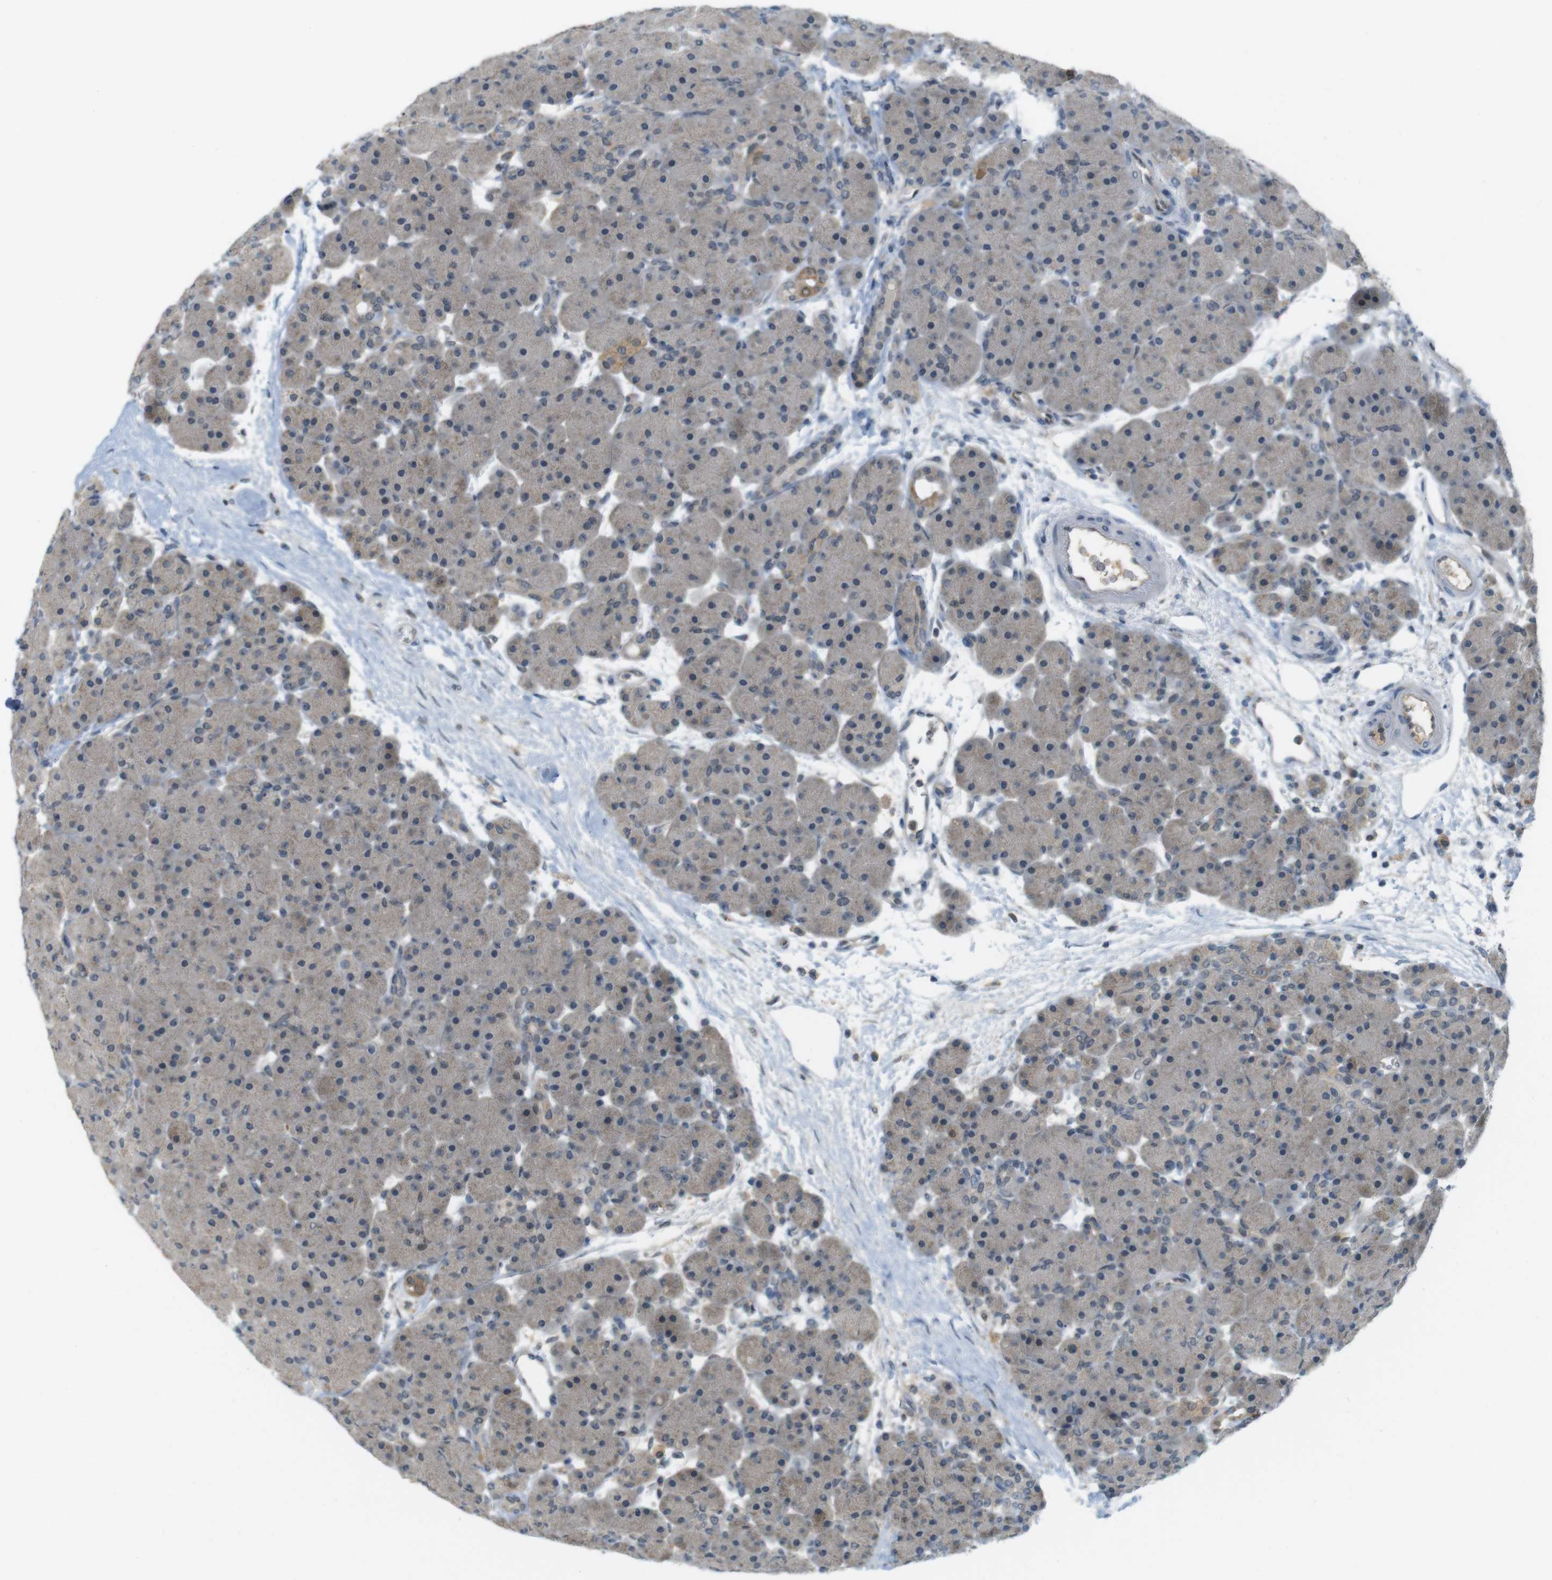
{"staining": {"intensity": "weak", "quantity": "<25%", "location": "cytoplasmic/membranous"}, "tissue": "pancreas", "cell_type": "Exocrine glandular cells", "image_type": "normal", "snomed": [{"axis": "morphology", "description": "Normal tissue, NOS"}, {"axis": "topography", "description": "Pancreas"}], "caption": "DAB (3,3'-diaminobenzidine) immunohistochemical staining of unremarkable pancreas demonstrates no significant positivity in exocrine glandular cells. (DAB (3,3'-diaminobenzidine) IHC, high magnification).", "gene": "ZDHHC20", "patient": {"sex": "male", "age": 66}}